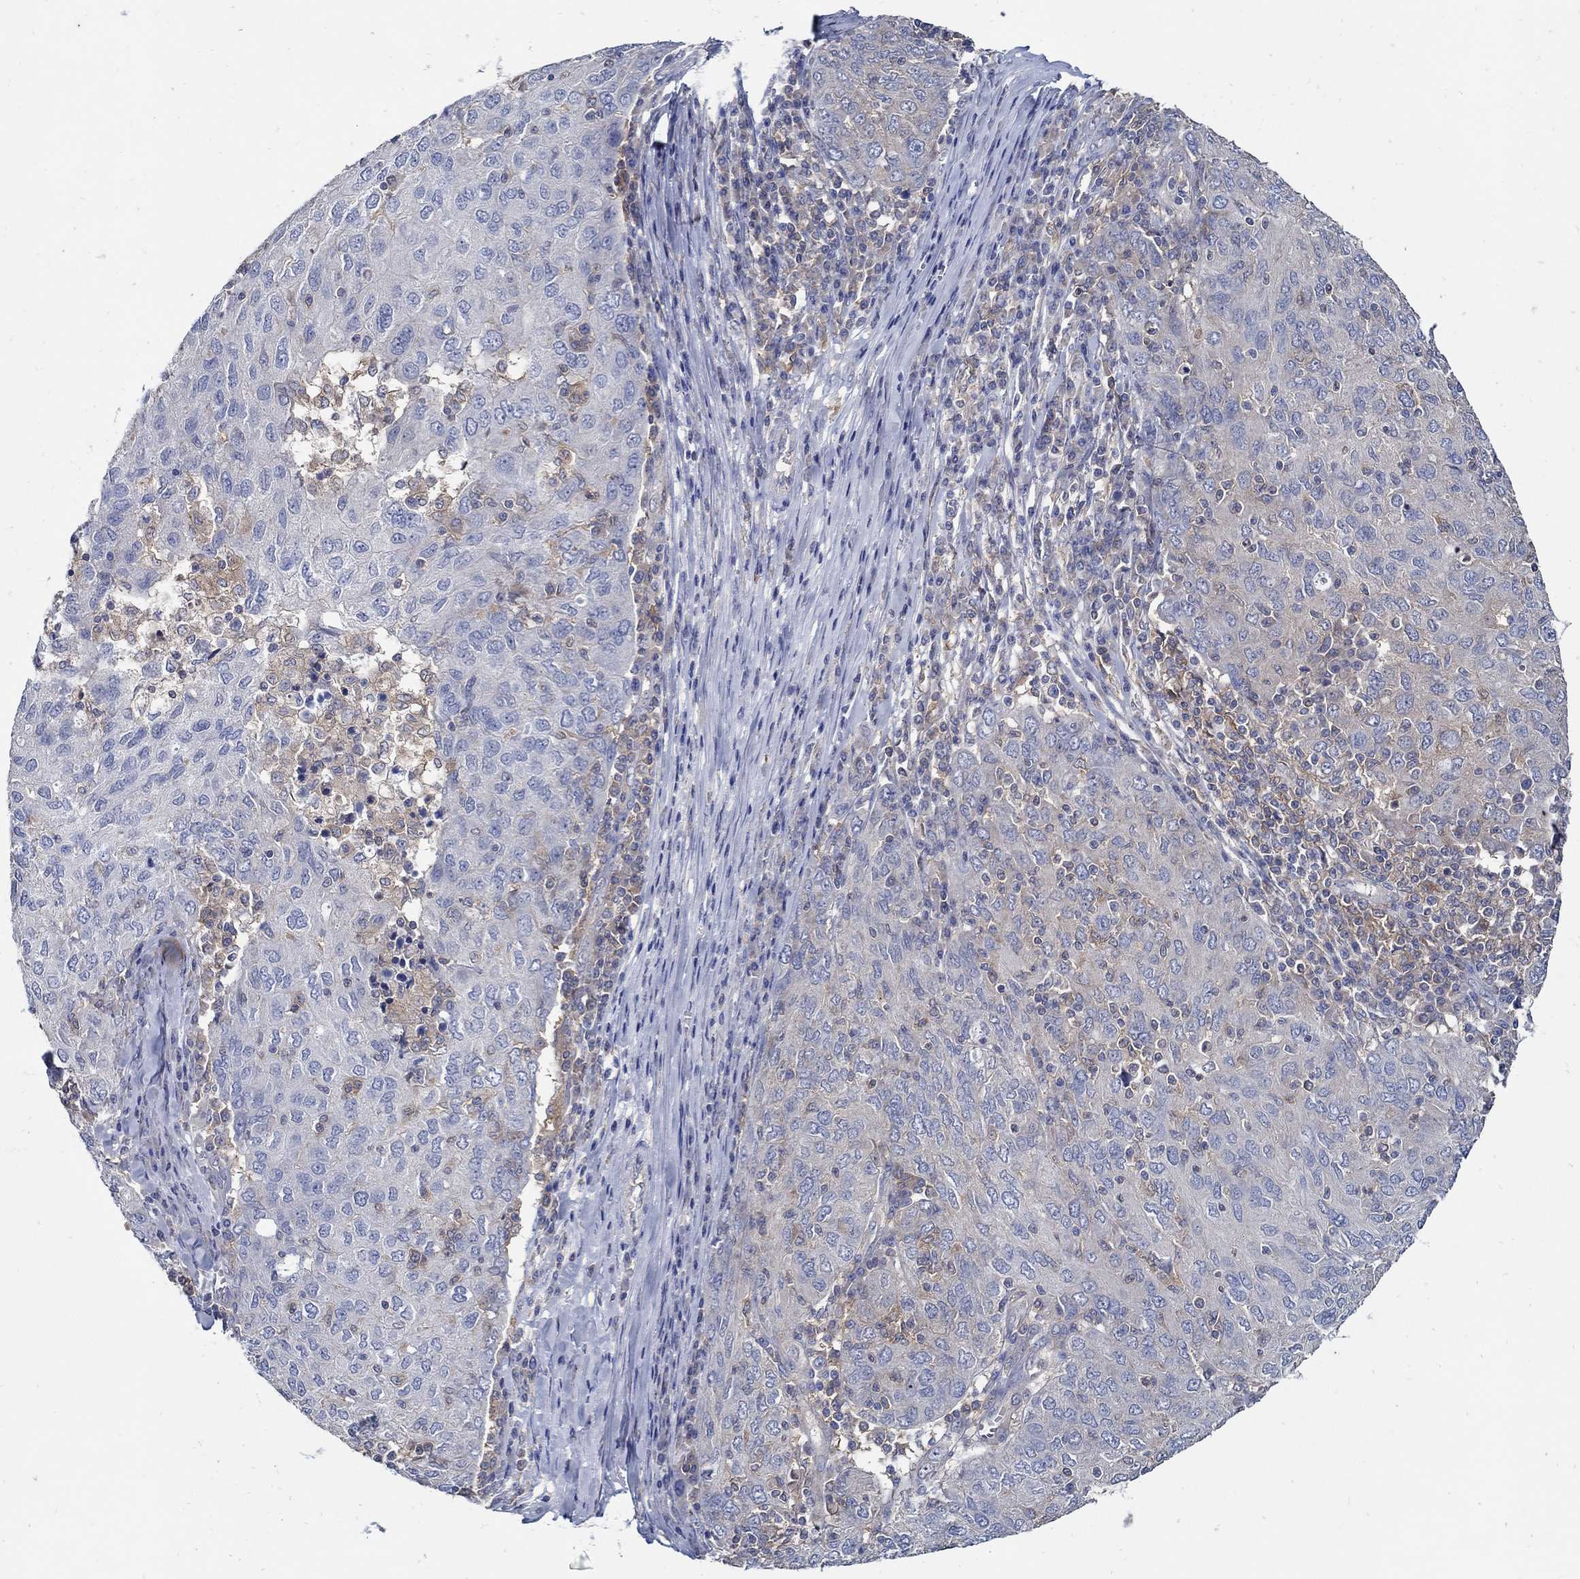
{"staining": {"intensity": "negative", "quantity": "none", "location": "none"}, "tissue": "ovarian cancer", "cell_type": "Tumor cells", "image_type": "cancer", "snomed": [{"axis": "morphology", "description": "Carcinoma, endometroid"}, {"axis": "topography", "description": "Ovary"}], "caption": "Immunohistochemistry micrograph of neoplastic tissue: human ovarian endometroid carcinoma stained with DAB reveals no significant protein expression in tumor cells.", "gene": "MTHFR", "patient": {"sex": "female", "age": 50}}